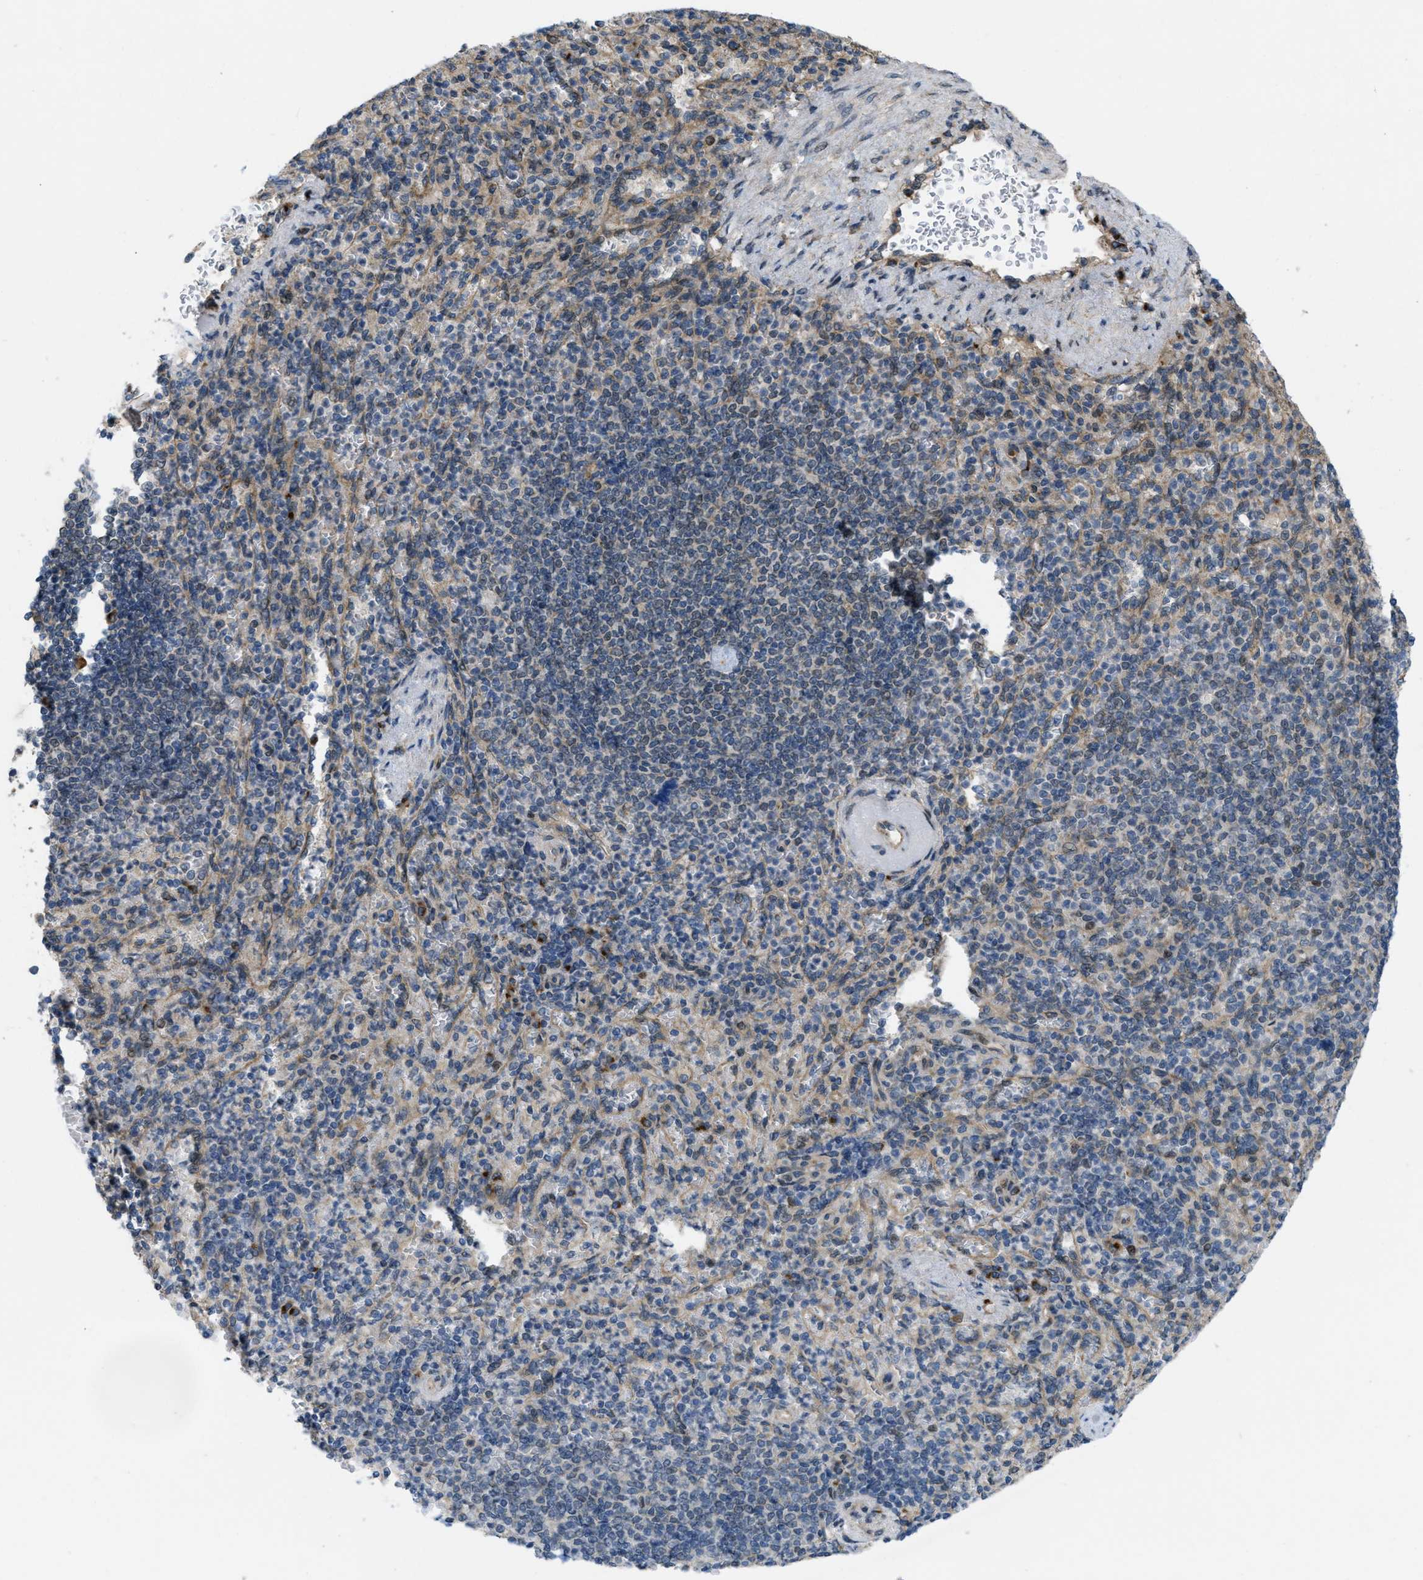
{"staining": {"intensity": "weak", "quantity": "<25%", "location": "cytoplasmic/membranous"}, "tissue": "spleen", "cell_type": "Cells in red pulp", "image_type": "normal", "snomed": [{"axis": "morphology", "description": "Normal tissue, NOS"}, {"axis": "topography", "description": "Spleen"}], "caption": "Image shows no protein positivity in cells in red pulp of benign spleen. (Immunohistochemistry (ihc), brightfield microscopy, high magnification).", "gene": "IFNLR1", "patient": {"sex": "female", "age": 74}}